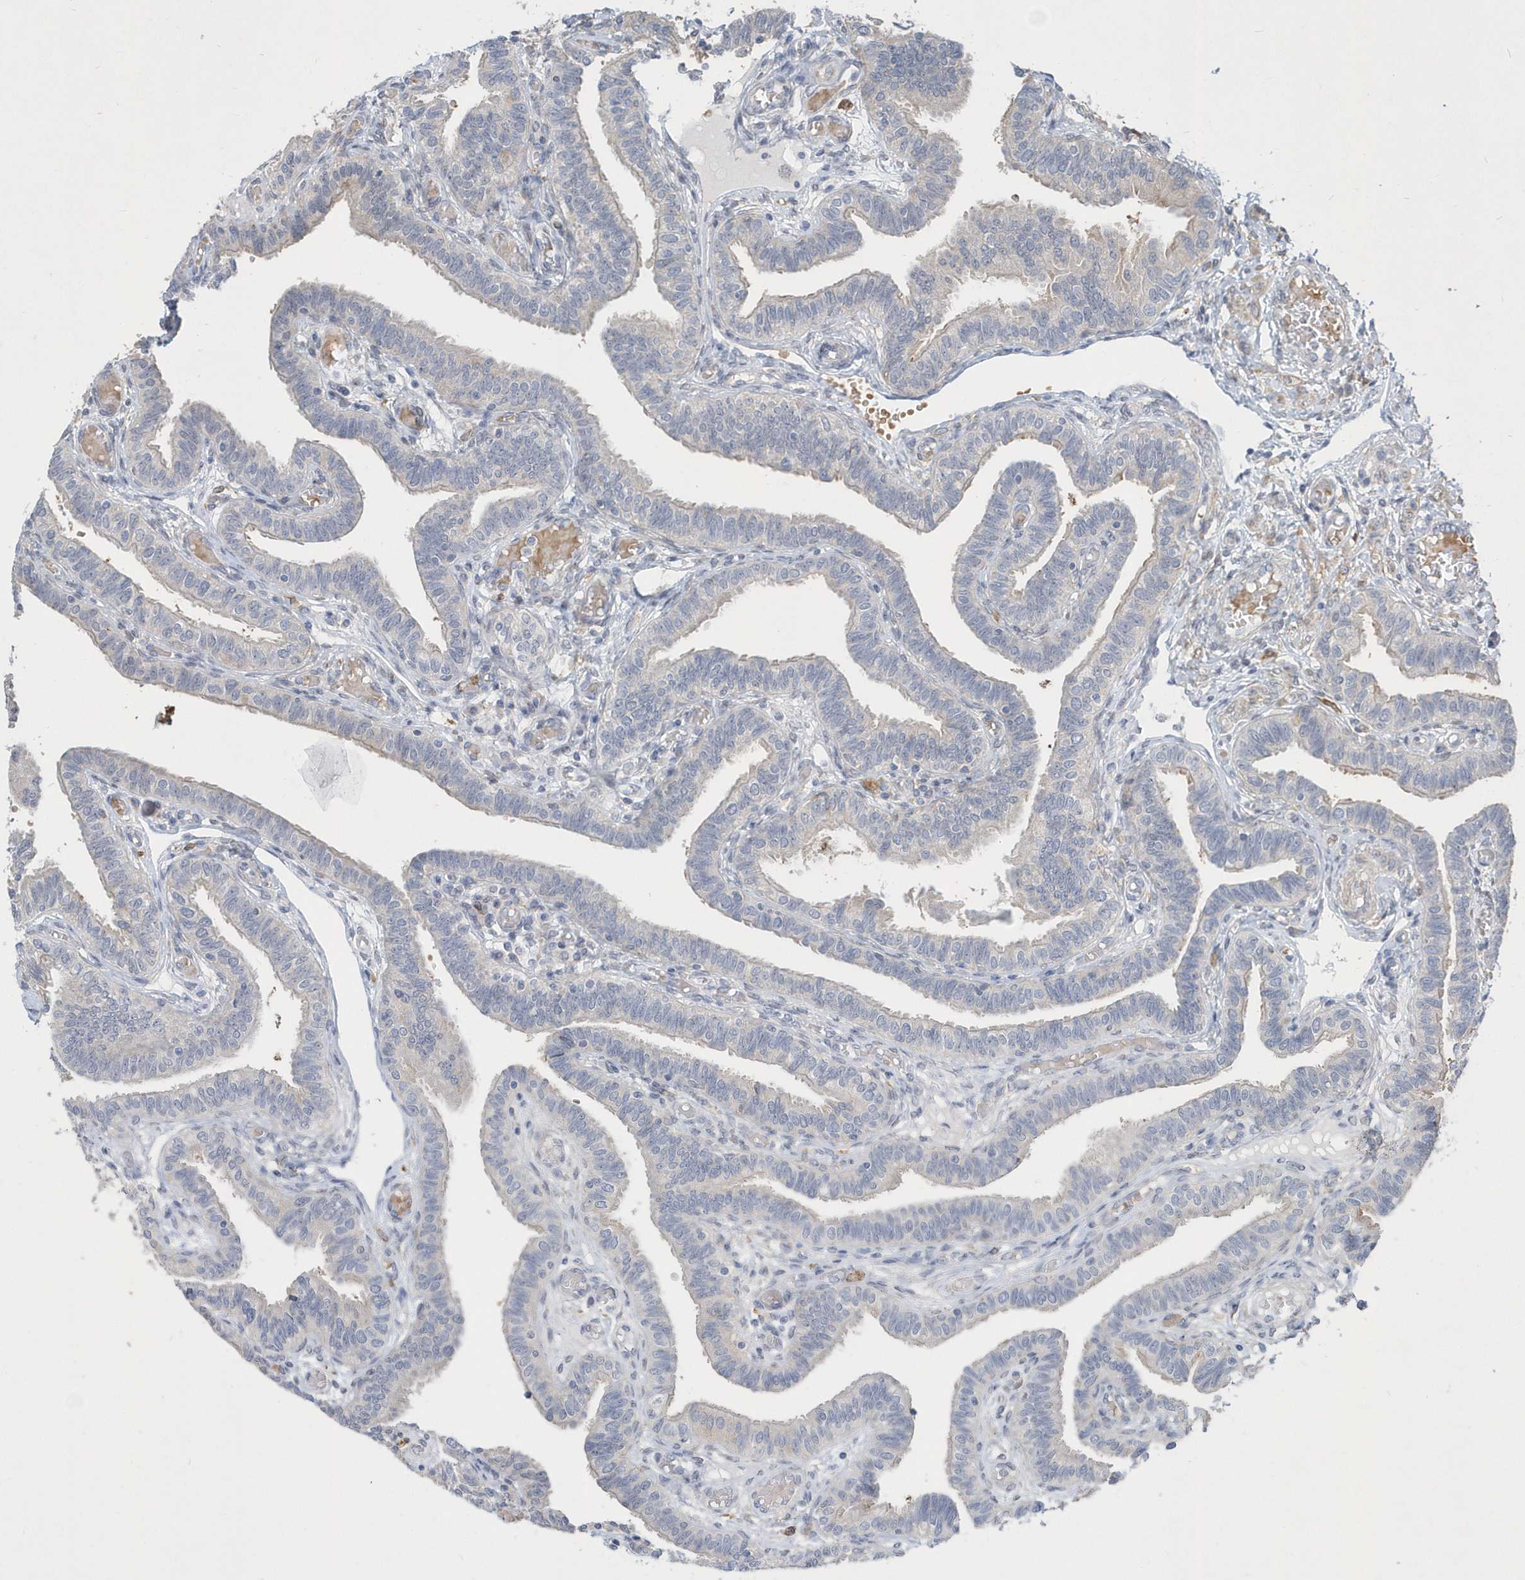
{"staining": {"intensity": "negative", "quantity": "none", "location": "none"}, "tissue": "fallopian tube", "cell_type": "Glandular cells", "image_type": "normal", "snomed": [{"axis": "morphology", "description": "Normal tissue, NOS"}, {"axis": "topography", "description": "Fallopian tube"}], "caption": "Immunohistochemical staining of normal fallopian tube reveals no significant staining in glandular cells.", "gene": "TSPEAR", "patient": {"sex": "female", "age": 39}}